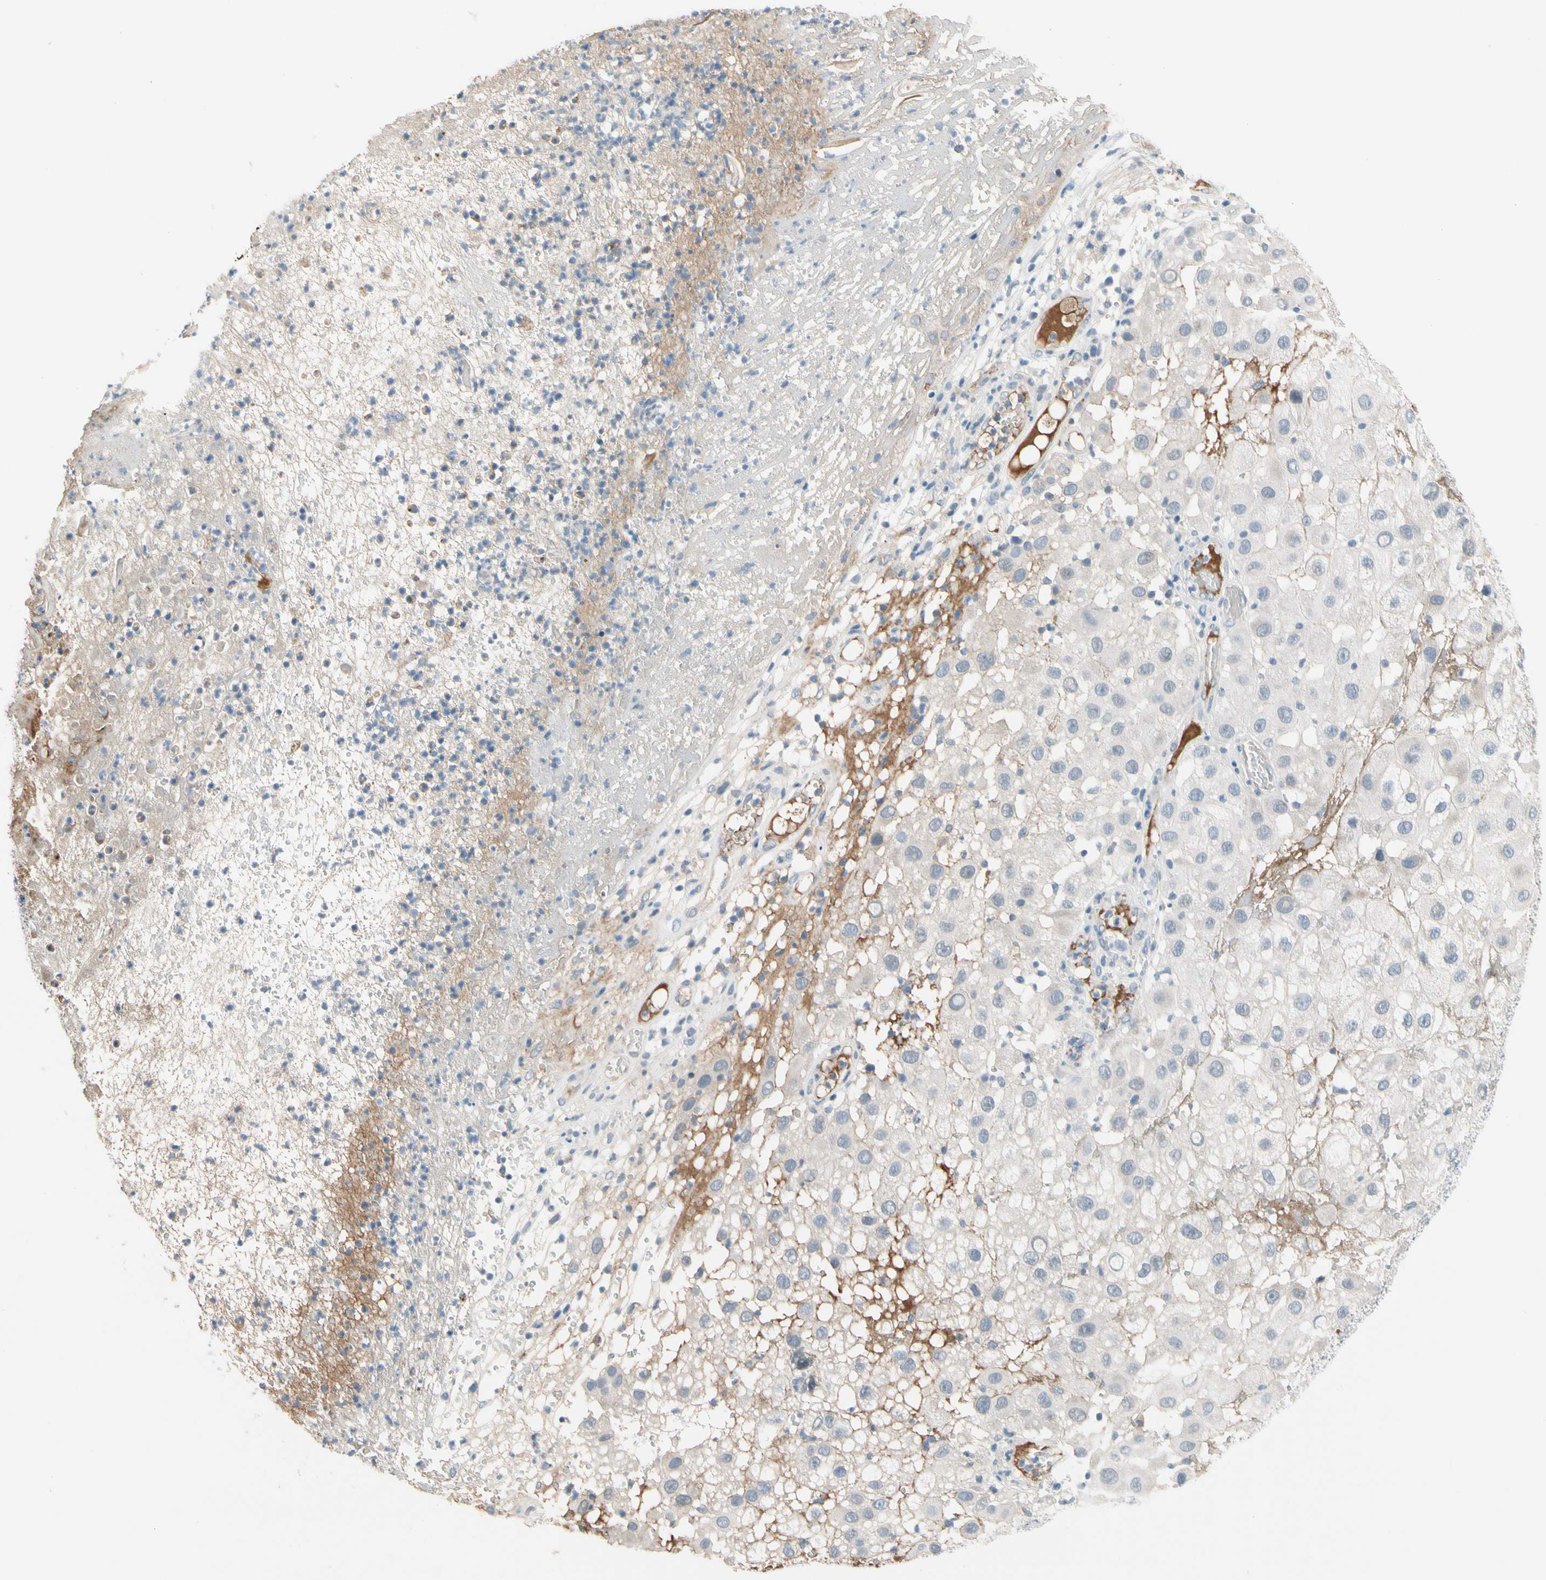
{"staining": {"intensity": "negative", "quantity": "none", "location": "none"}, "tissue": "melanoma", "cell_type": "Tumor cells", "image_type": "cancer", "snomed": [{"axis": "morphology", "description": "Malignant melanoma, NOS"}, {"axis": "topography", "description": "Skin"}], "caption": "Tumor cells show no significant protein staining in melanoma.", "gene": "CNDP1", "patient": {"sex": "female", "age": 81}}